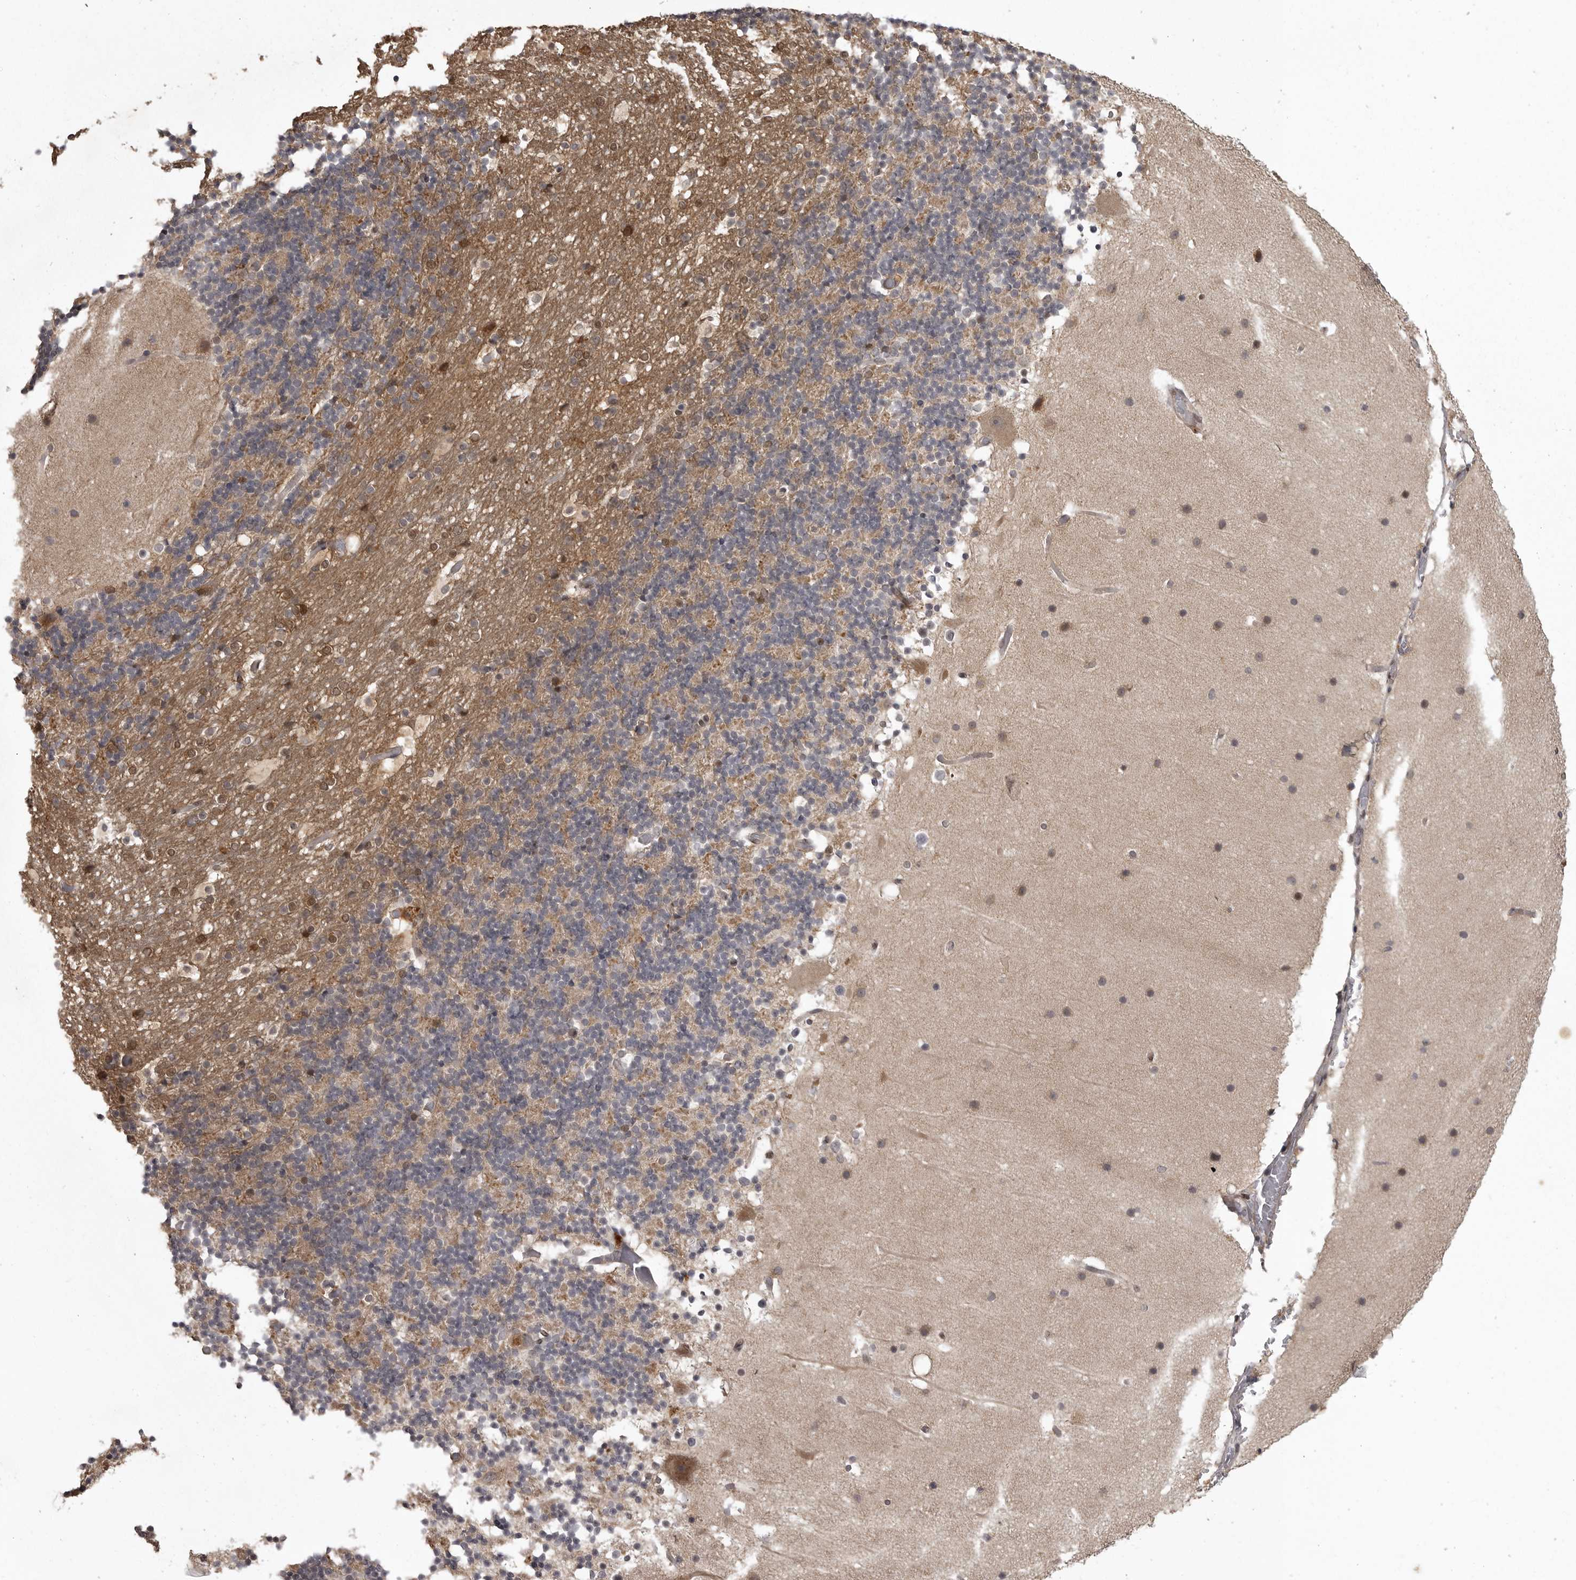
{"staining": {"intensity": "moderate", "quantity": "25%-75%", "location": "cytoplasmic/membranous,nuclear"}, "tissue": "cerebellum", "cell_type": "Cells in granular layer", "image_type": "normal", "snomed": [{"axis": "morphology", "description": "Normal tissue, NOS"}, {"axis": "topography", "description": "Cerebellum"}], "caption": "A histopathology image showing moderate cytoplasmic/membranous,nuclear staining in approximately 25%-75% of cells in granular layer in unremarkable cerebellum, as visualized by brown immunohistochemical staining.", "gene": "SNX16", "patient": {"sex": "male", "age": 57}}